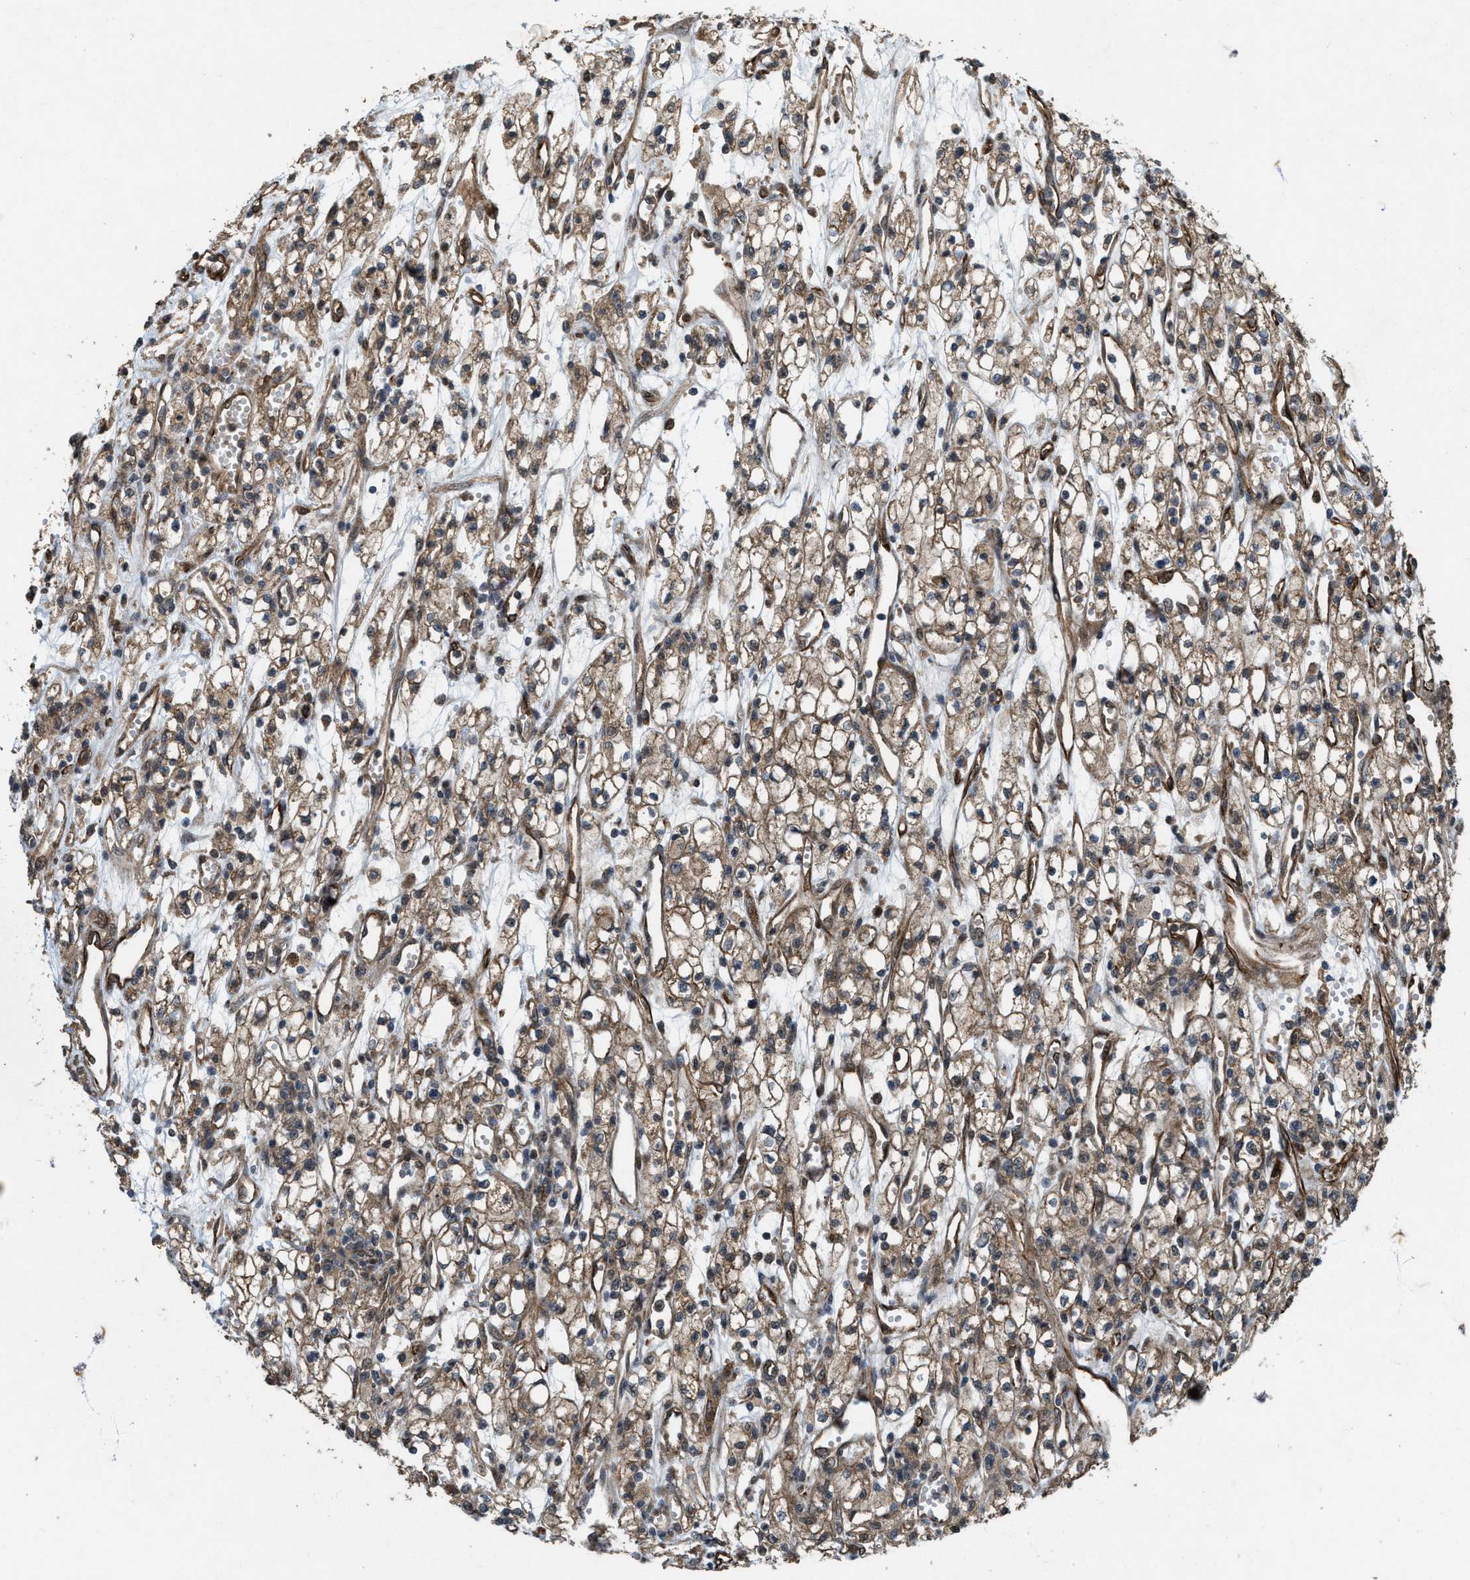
{"staining": {"intensity": "moderate", "quantity": ">75%", "location": "cytoplasmic/membranous"}, "tissue": "renal cancer", "cell_type": "Tumor cells", "image_type": "cancer", "snomed": [{"axis": "morphology", "description": "Adenocarcinoma, NOS"}, {"axis": "topography", "description": "Kidney"}], "caption": "This is a histology image of immunohistochemistry (IHC) staining of renal cancer (adenocarcinoma), which shows moderate expression in the cytoplasmic/membranous of tumor cells.", "gene": "LRRC72", "patient": {"sex": "male", "age": 59}}